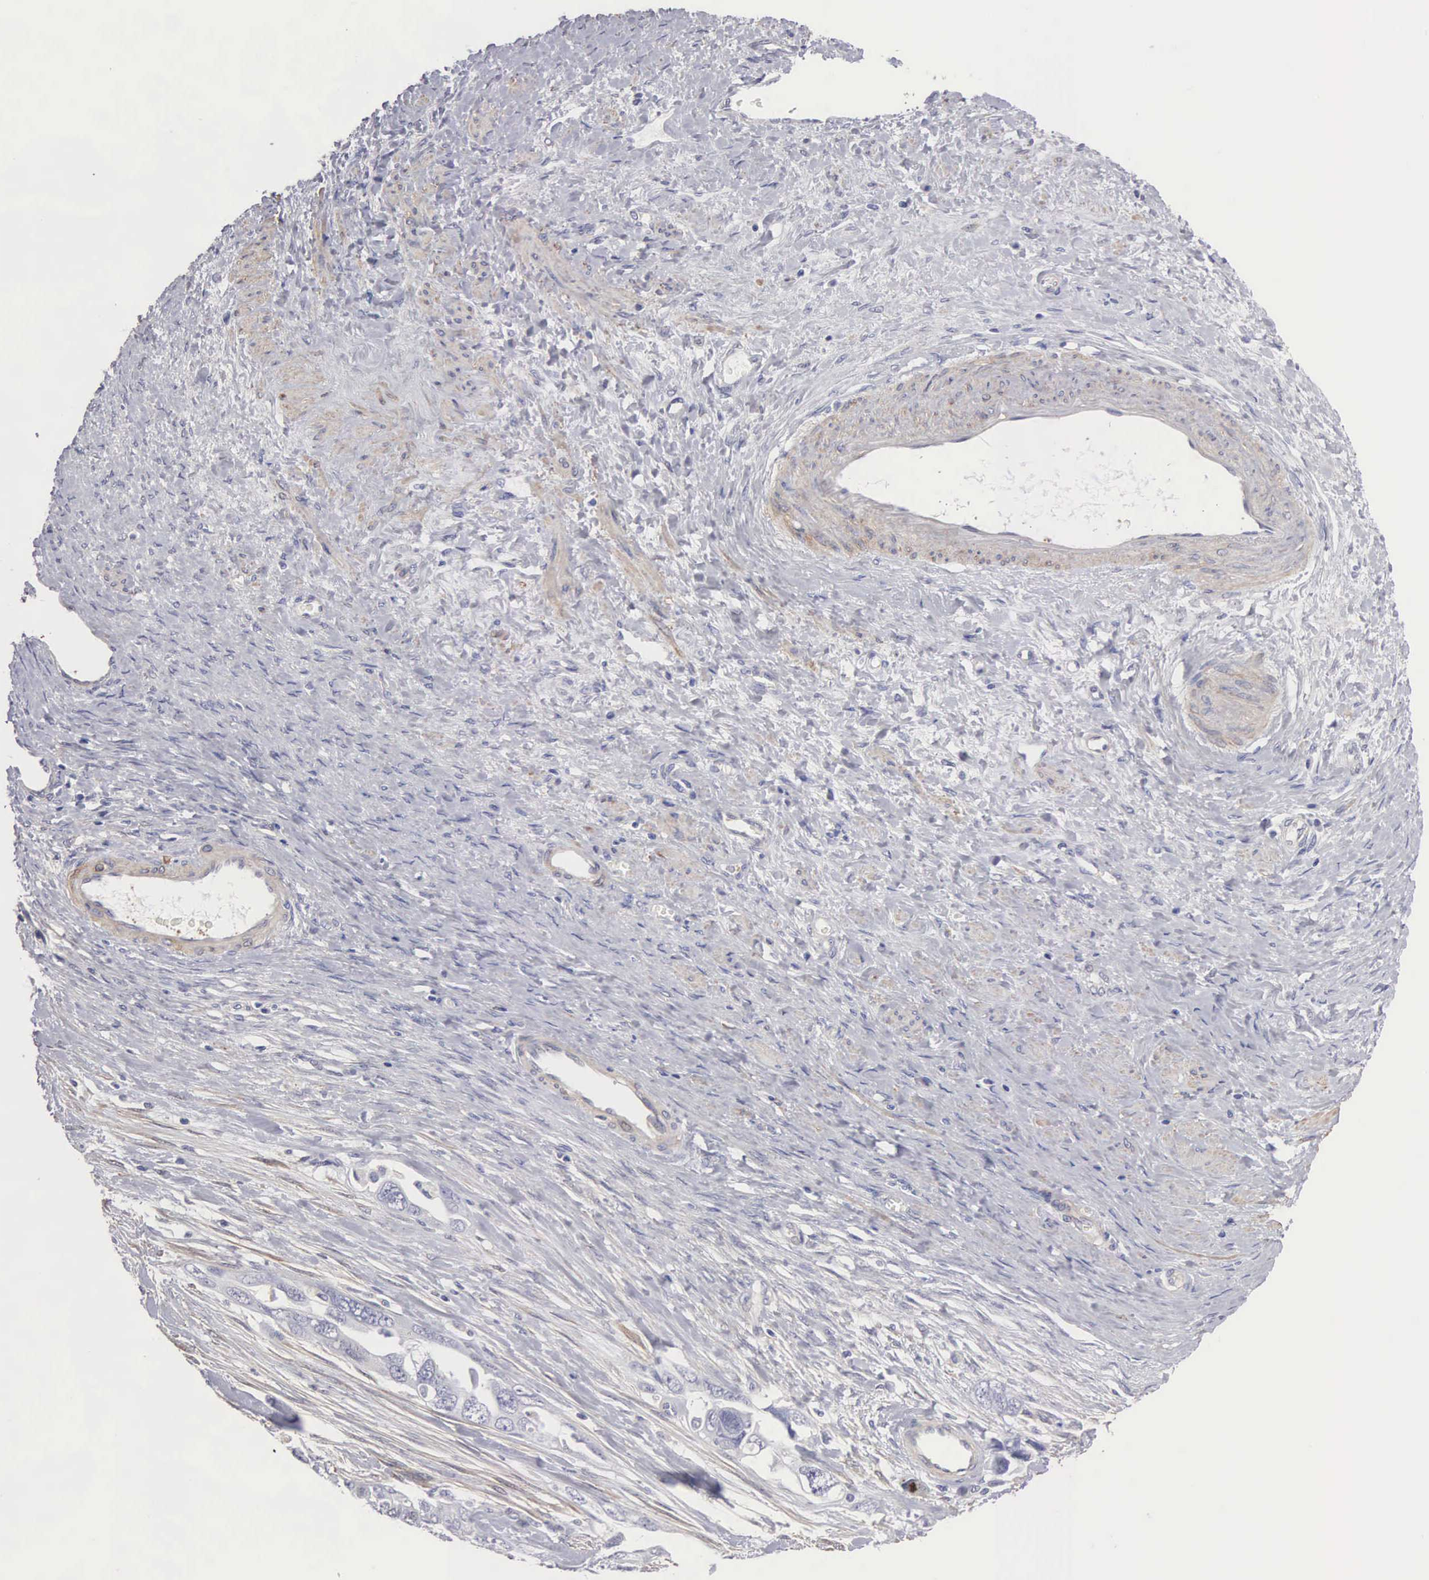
{"staining": {"intensity": "negative", "quantity": "none", "location": "none"}, "tissue": "ovarian cancer", "cell_type": "Tumor cells", "image_type": "cancer", "snomed": [{"axis": "morphology", "description": "Cystadenocarcinoma, serous, NOS"}, {"axis": "topography", "description": "Ovary"}], "caption": "Tumor cells are negative for brown protein staining in ovarian cancer.", "gene": "ELFN2", "patient": {"sex": "female", "age": 63}}